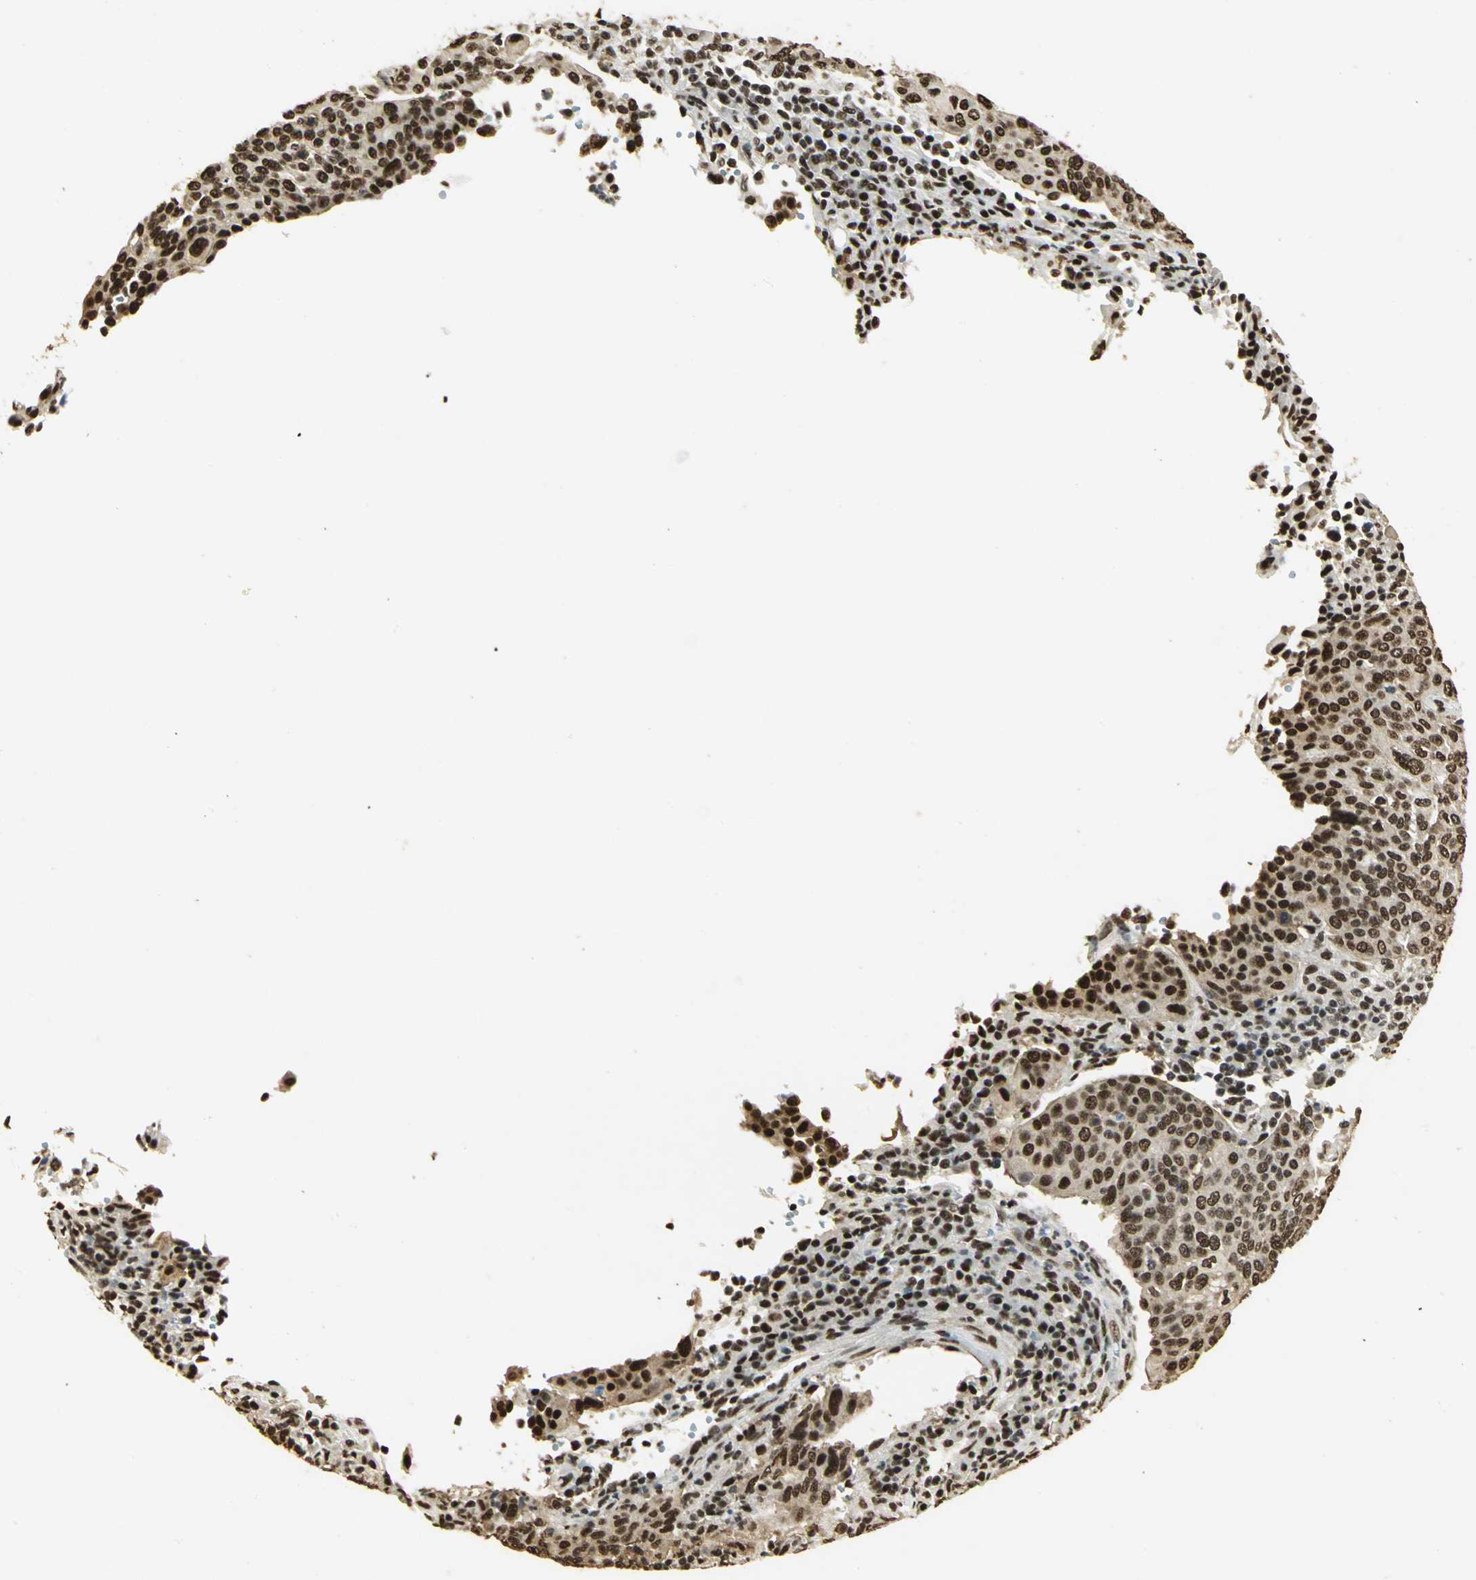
{"staining": {"intensity": "strong", "quantity": ">75%", "location": "nuclear"}, "tissue": "cervical cancer", "cell_type": "Tumor cells", "image_type": "cancer", "snomed": [{"axis": "morphology", "description": "Squamous cell carcinoma, NOS"}, {"axis": "topography", "description": "Cervix"}], "caption": "Immunohistochemistry photomicrograph of neoplastic tissue: human cervical cancer stained using immunohistochemistry (IHC) exhibits high levels of strong protein expression localized specifically in the nuclear of tumor cells, appearing as a nuclear brown color.", "gene": "SET", "patient": {"sex": "female", "age": 40}}